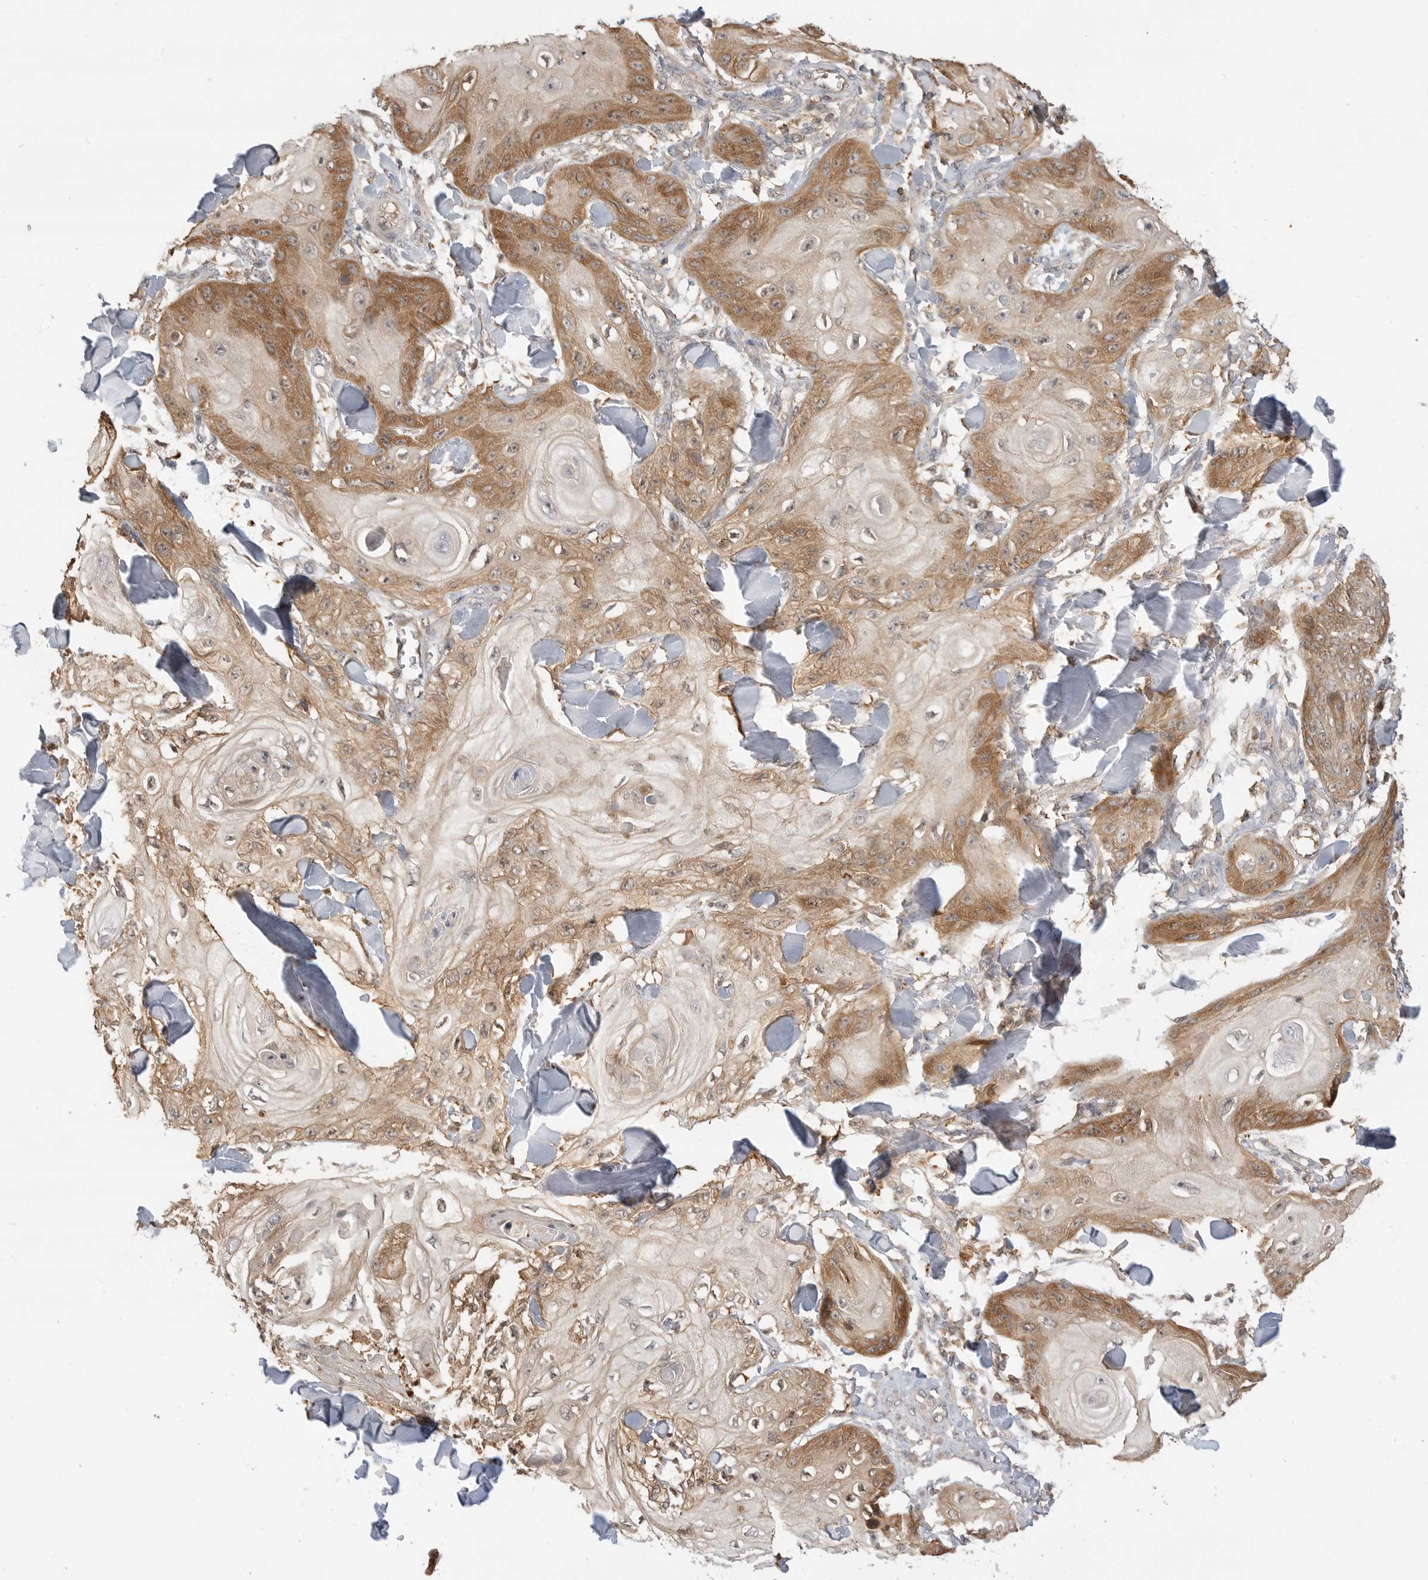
{"staining": {"intensity": "moderate", "quantity": "25%-75%", "location": "cytoplasmic/membranous"}, "tissue": "skin cancer", "cell_type": "Tumor cells", "image_type": "cancer", "snomed": [{"axis": "morphology", "description": "Squamous cell carcinoma, NOS"}, {"axis": "topography", "description": "Skin"}], "caption": "Skin cancer (squamous cell carcinoma) stained for a protein displays moderate cytoplasmic/membranous positivity in tumor cells. (IHC, brightfield microscopy, high magnification).", "gene": "CLDN12", "patient": {"sex": "male", "age": 74}}